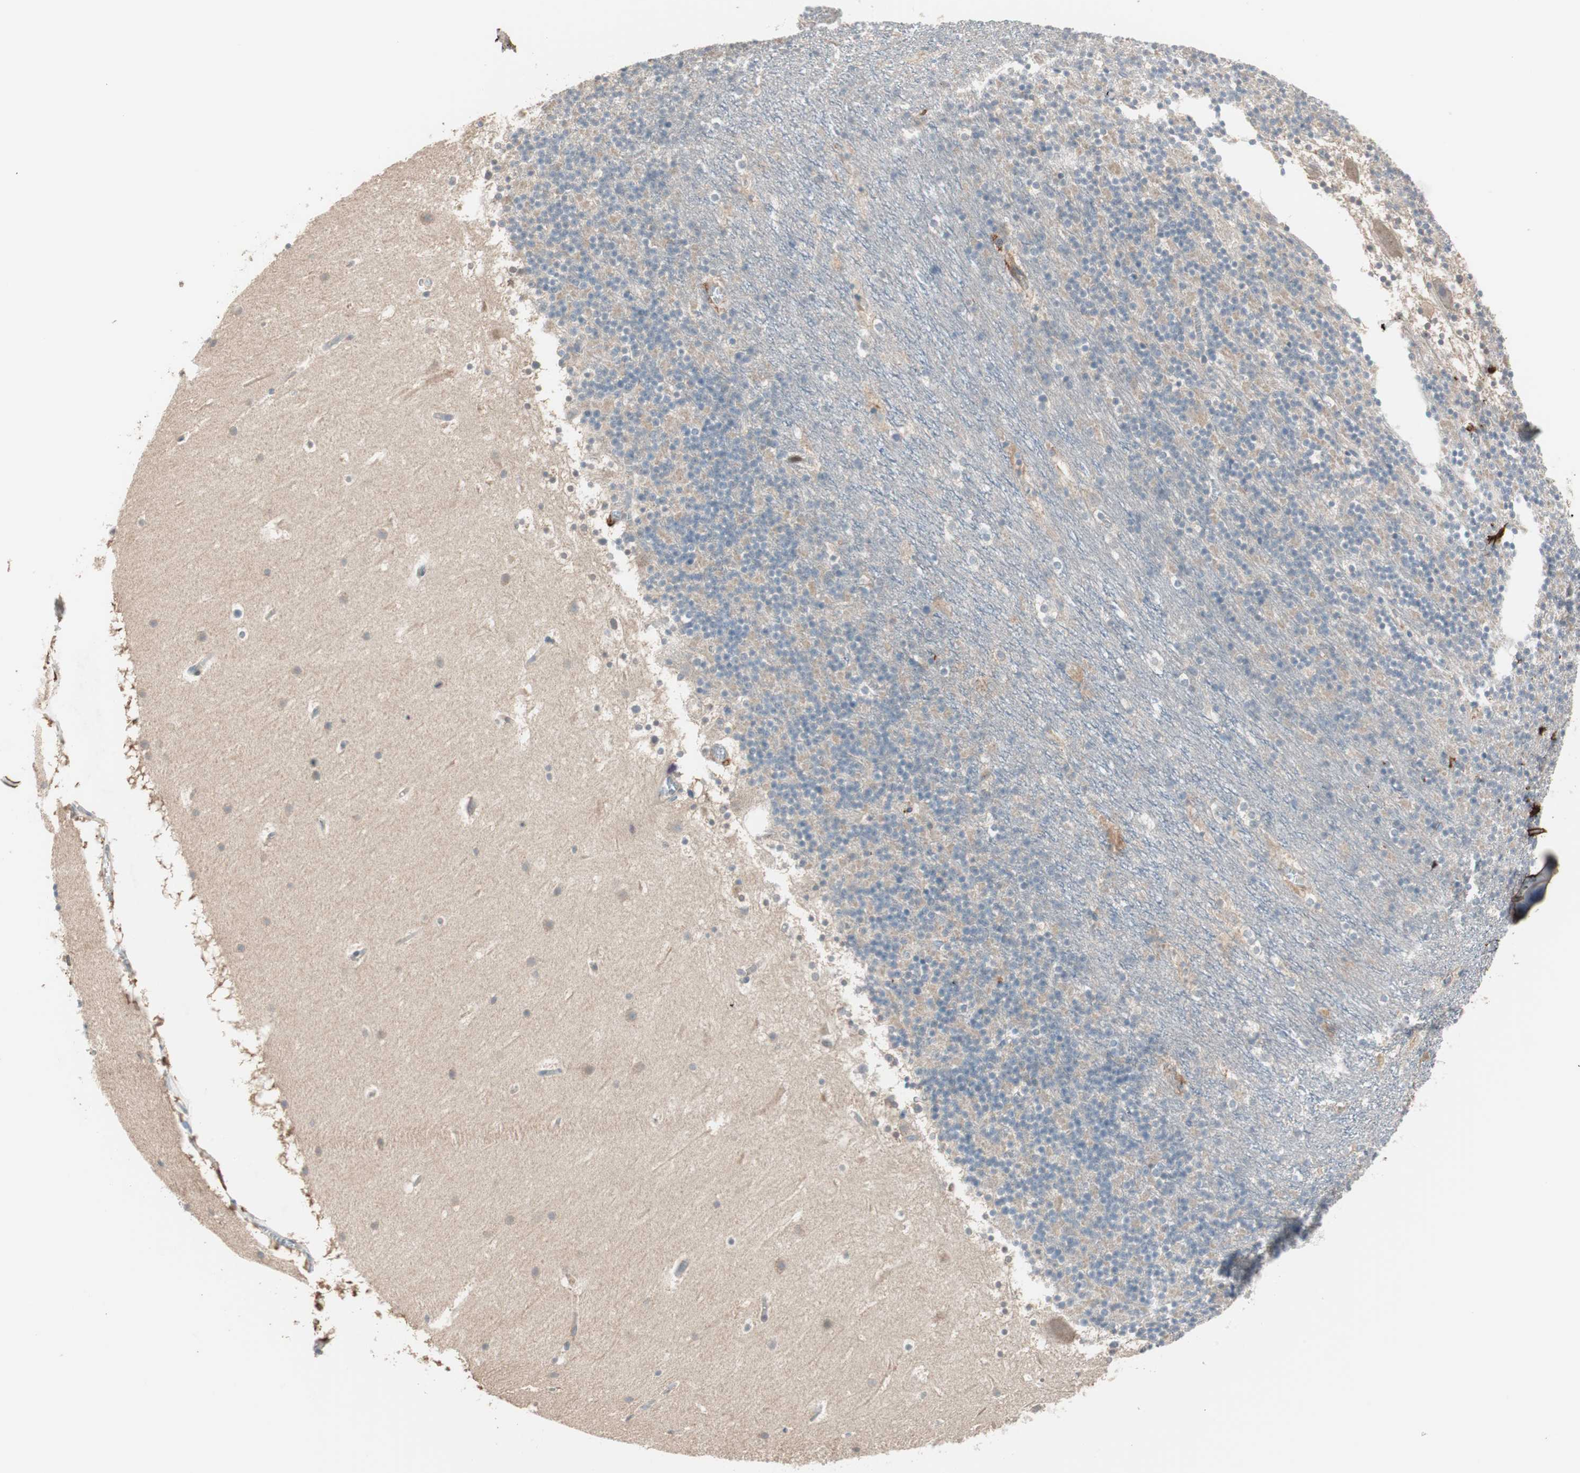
{"staining": {"intensity": "weak", "quantity": "<25%", "location": "cytoplasmic/membranous"}, "tissue": "cerebellum", "cell_type": "Cells in granular layer", "image_type": "normal", "snomed": [{"axis": "morphology", "description": "Normal tissue, NOS"}, {"axis": "topography", "description": "Cerebellum"}], "caption": "The immunohistochemistry photomicrograph has no significant expression in cells in granular layer of cerebellum. (Immunohistochemistry, brightfield microscopy, high magnification).", "gene": "STAB1", "patient": {"sex": "male", "age": 45}}